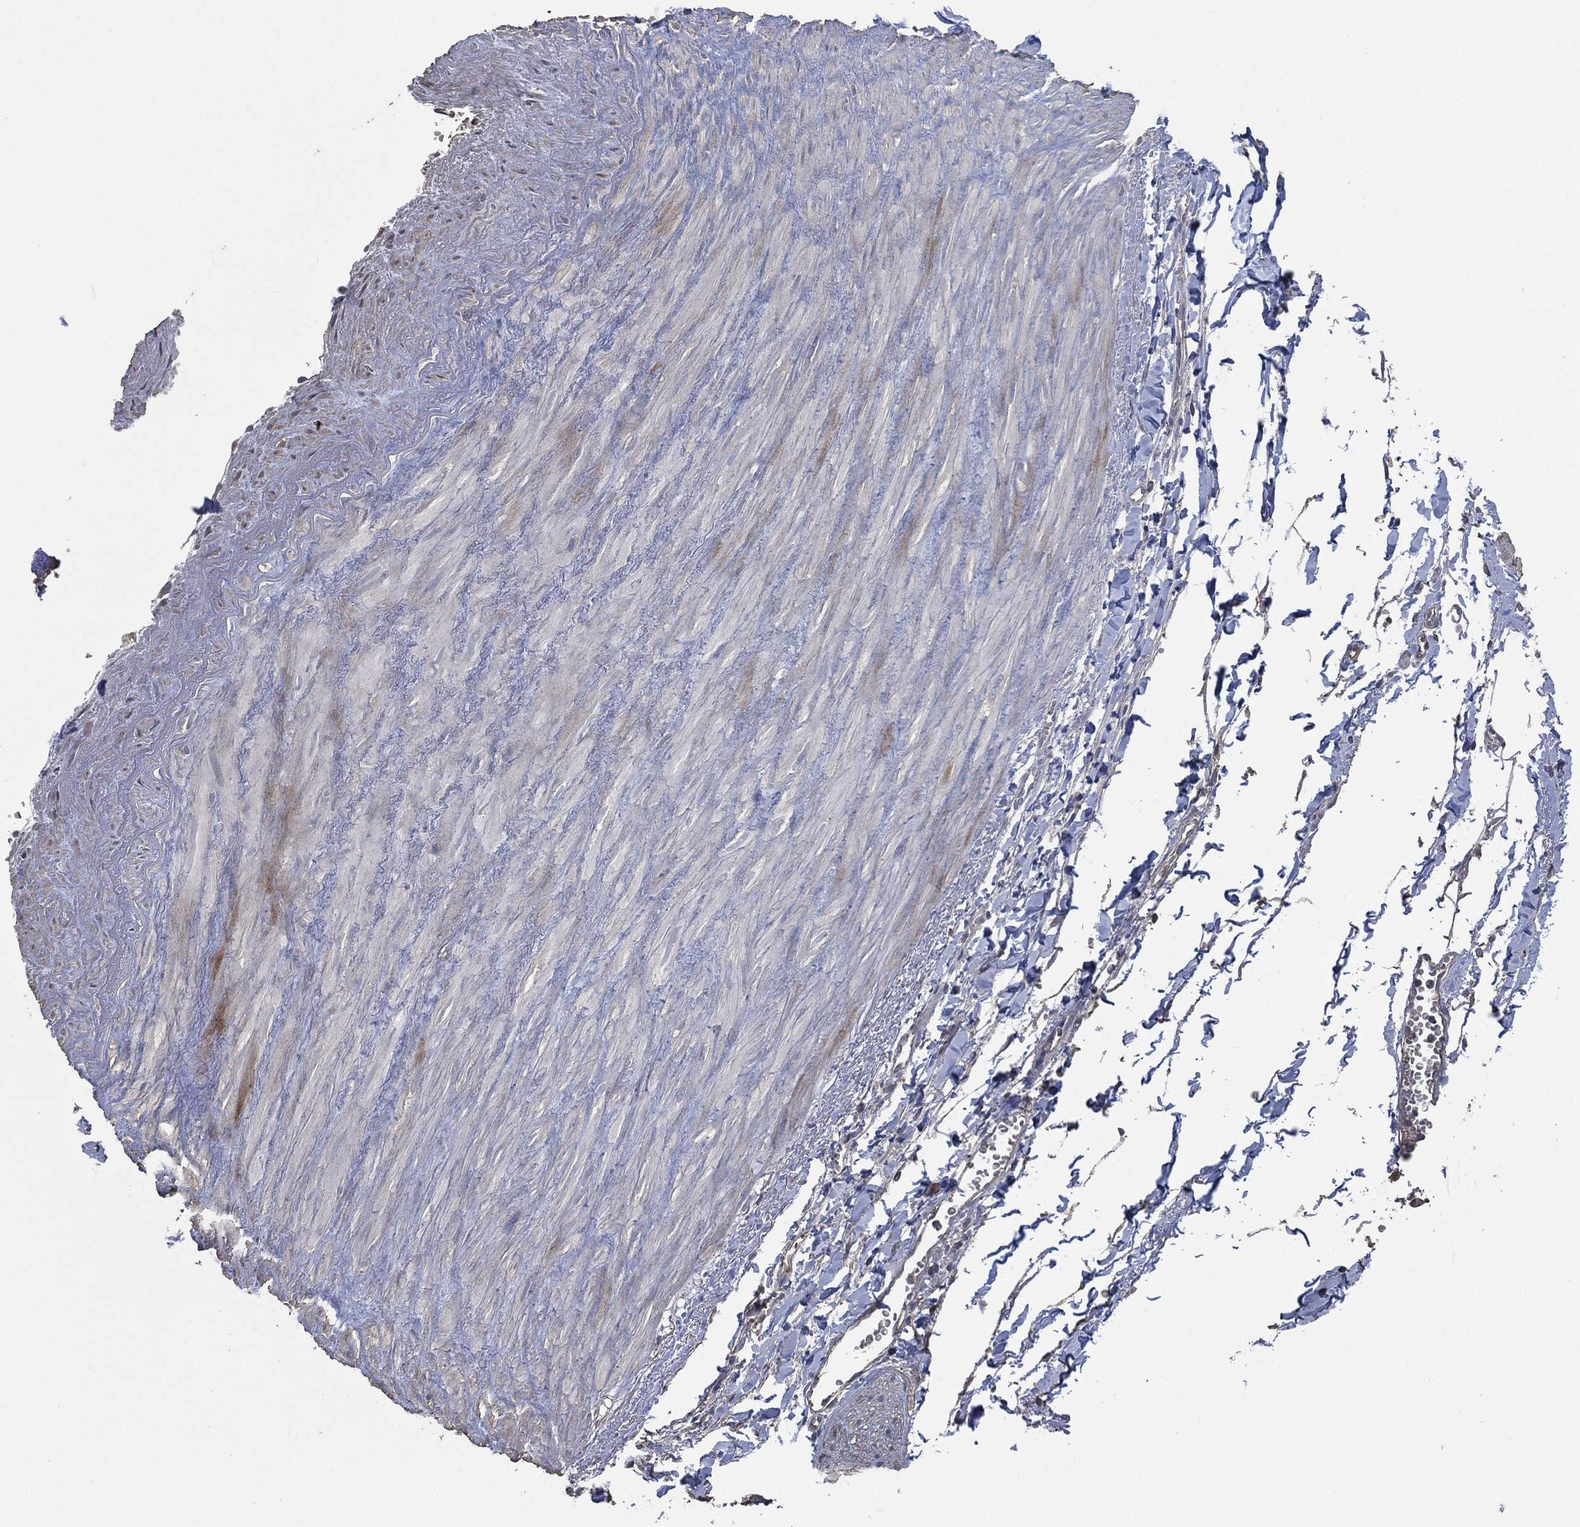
{"staining": {"intensity": "moderate", "quantity": "25%-75%", "location": "nuclear"}, "tissue": "adipose tissue", "cell_type": "Adipocytes", "image_type": "normal", "snomed": [{"axis": "morphology", "description": "Normal tissue, NOS"}, {"axis": "morphology", "description": "Adenocarcinoma, NOS"}, {"axis": "topography", "description": "Pancreas"}, {"axis": "topography", "description": "Peripheral nerve tissue"}], "caption": "Adipose tissue stained with IHC shows moderate nuclear positivity in about 25%-75% of adipocytes.", "gene": "MSLN", "patient": {"sex": "male", "age": 61}}